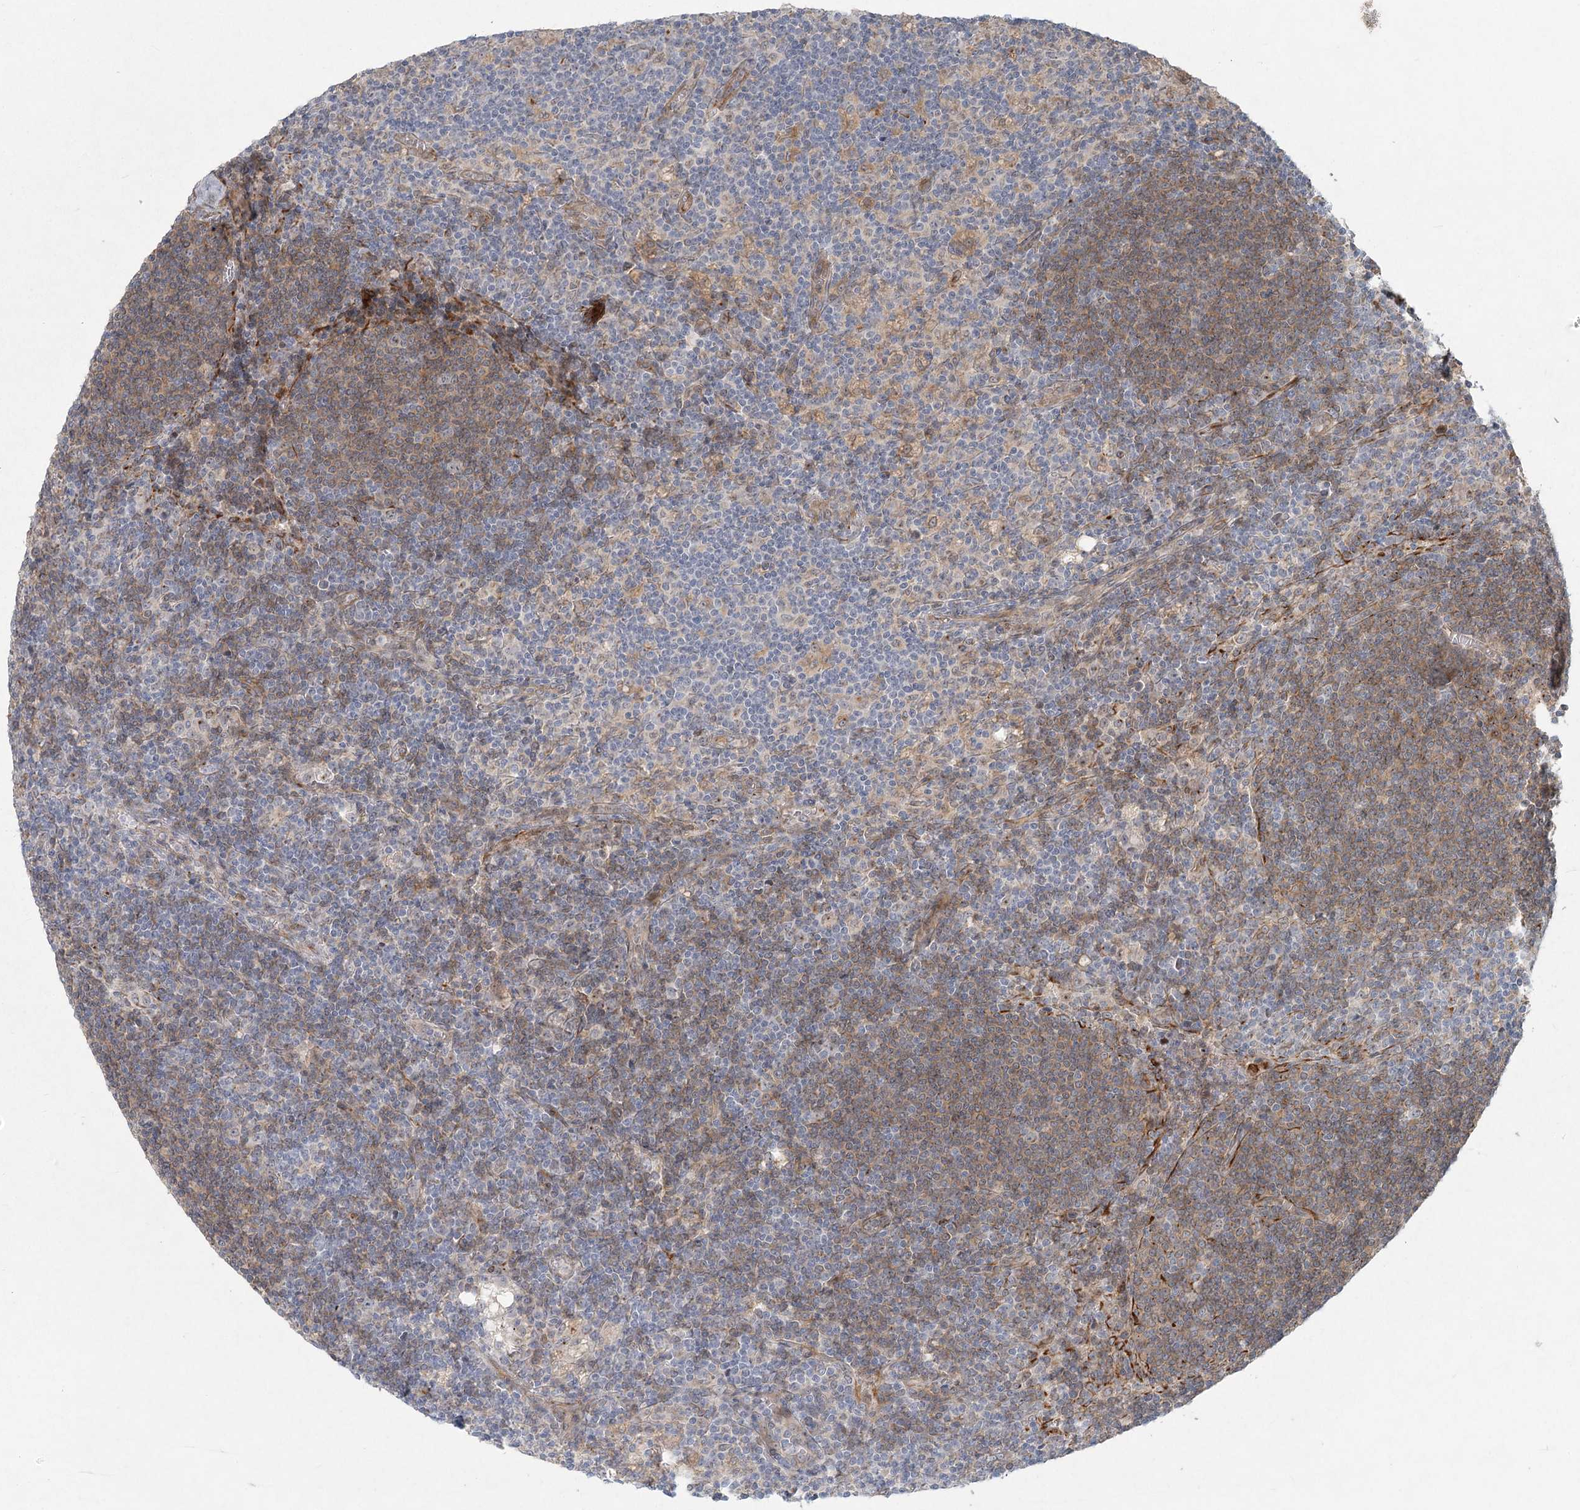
{"staining": {"intensity": "weak", "quantity": "<25%", "location": "cytoplasmic/membranous"}, "tissue": "lymph node", "cell_type": "Germinal center cells", "image_type": "normal", "snomed": [{"axis": "morphology", "description": "Normal tissue, NOS"}, {"axis": "topography", "description": "Lymph node"}], "caption": "Histopathology image shows no significant protein expression in germinal center cells of unremarkable lymph node.", "gene": "LRP2BP", "patient": {"sex": "male", "age": 69}}